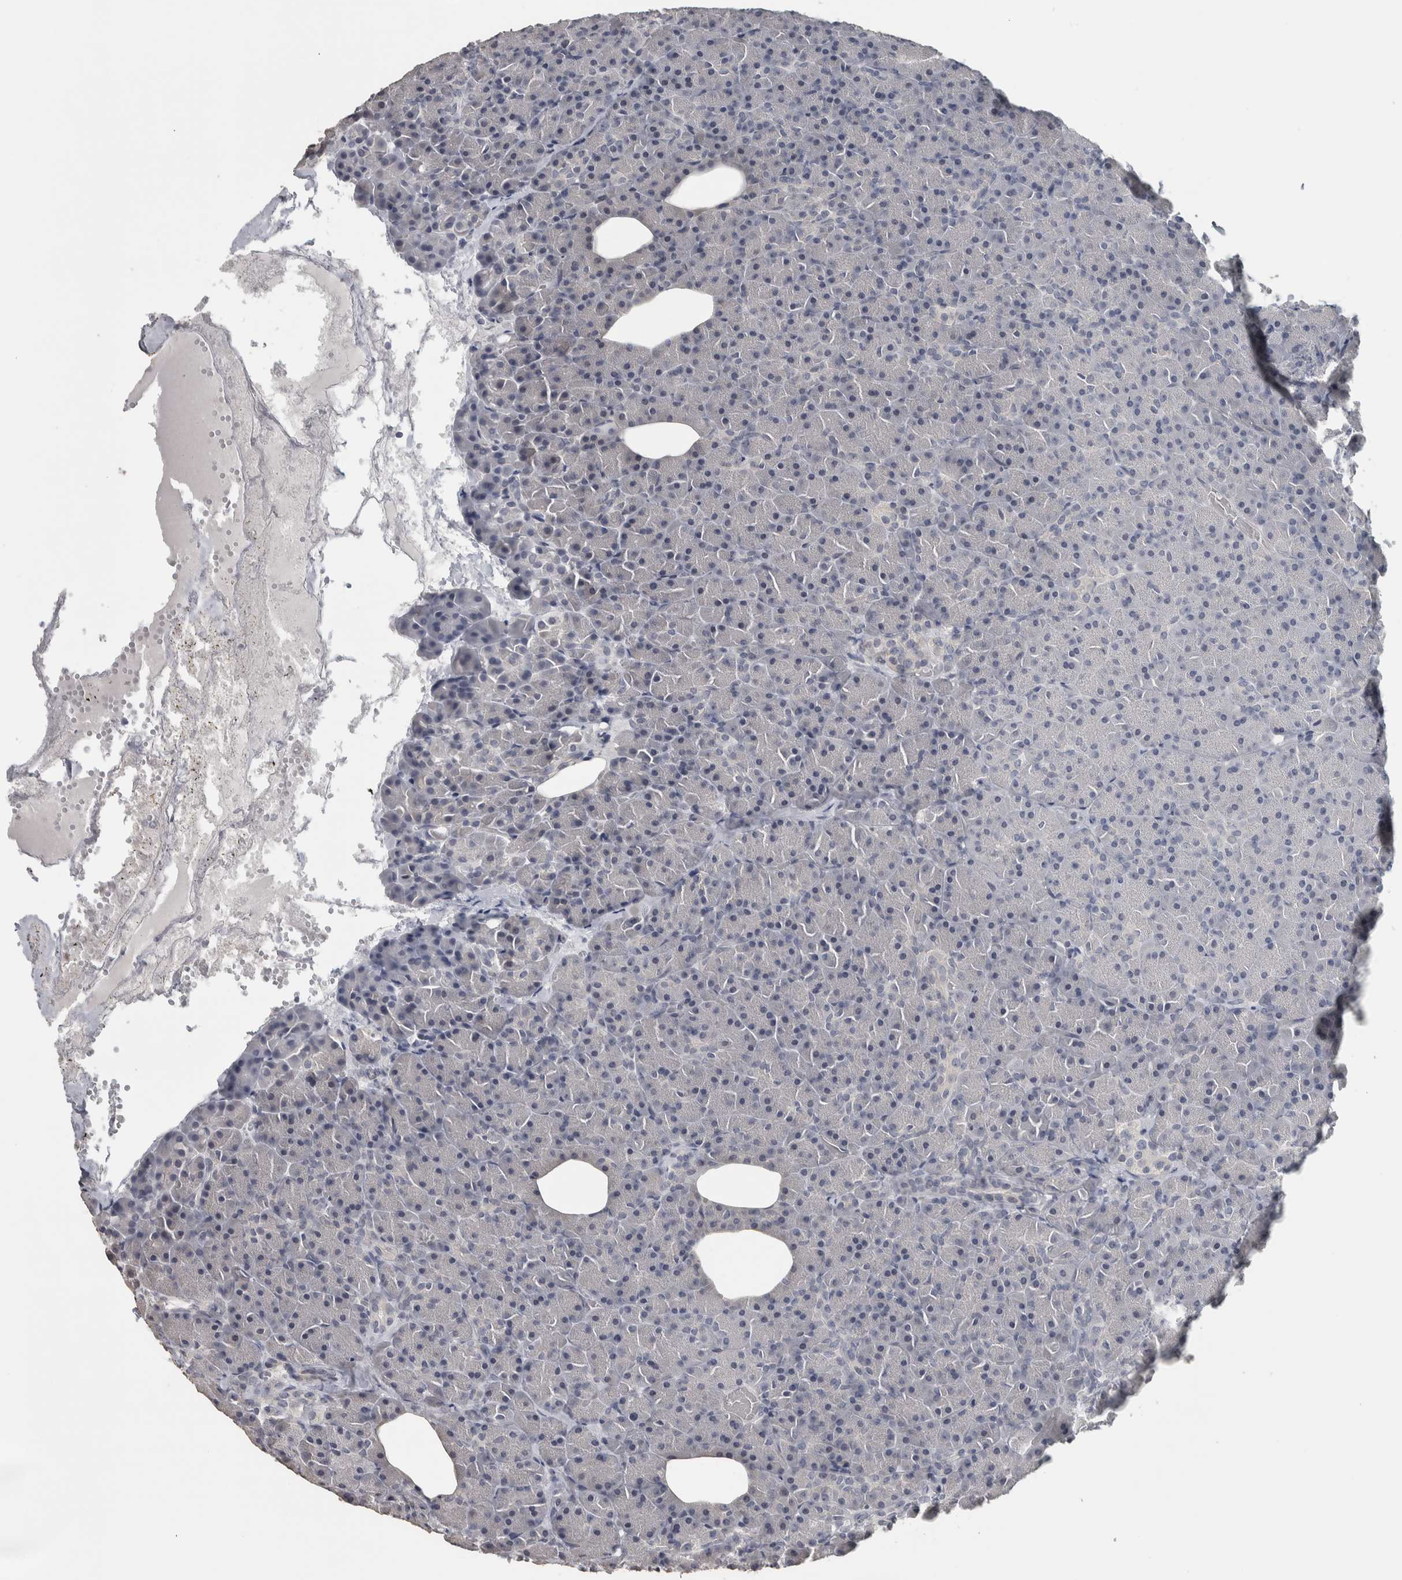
{"staining": {"intensity": "negative", "quantity": "none", "location": "none"}, "tissue": "pancreas", "cell_type": "Exocrine glandular cells", "image_type": "normal", "snomed": [{"axis": "morphology", "description": "Normal tissue, NOS"}, {"axis": "morphology", "description": "Carcinoid, malignant, NOS"}, {"axis": "topography", "description": "Pancreas"}], "caption": "Exocrine glandular cells show no significant expression in normal pancreas. (DAB IHC with hematoxylin counter stain).", "gene": "NECAB1", "patient": {"sex": "female", "age": 35}}